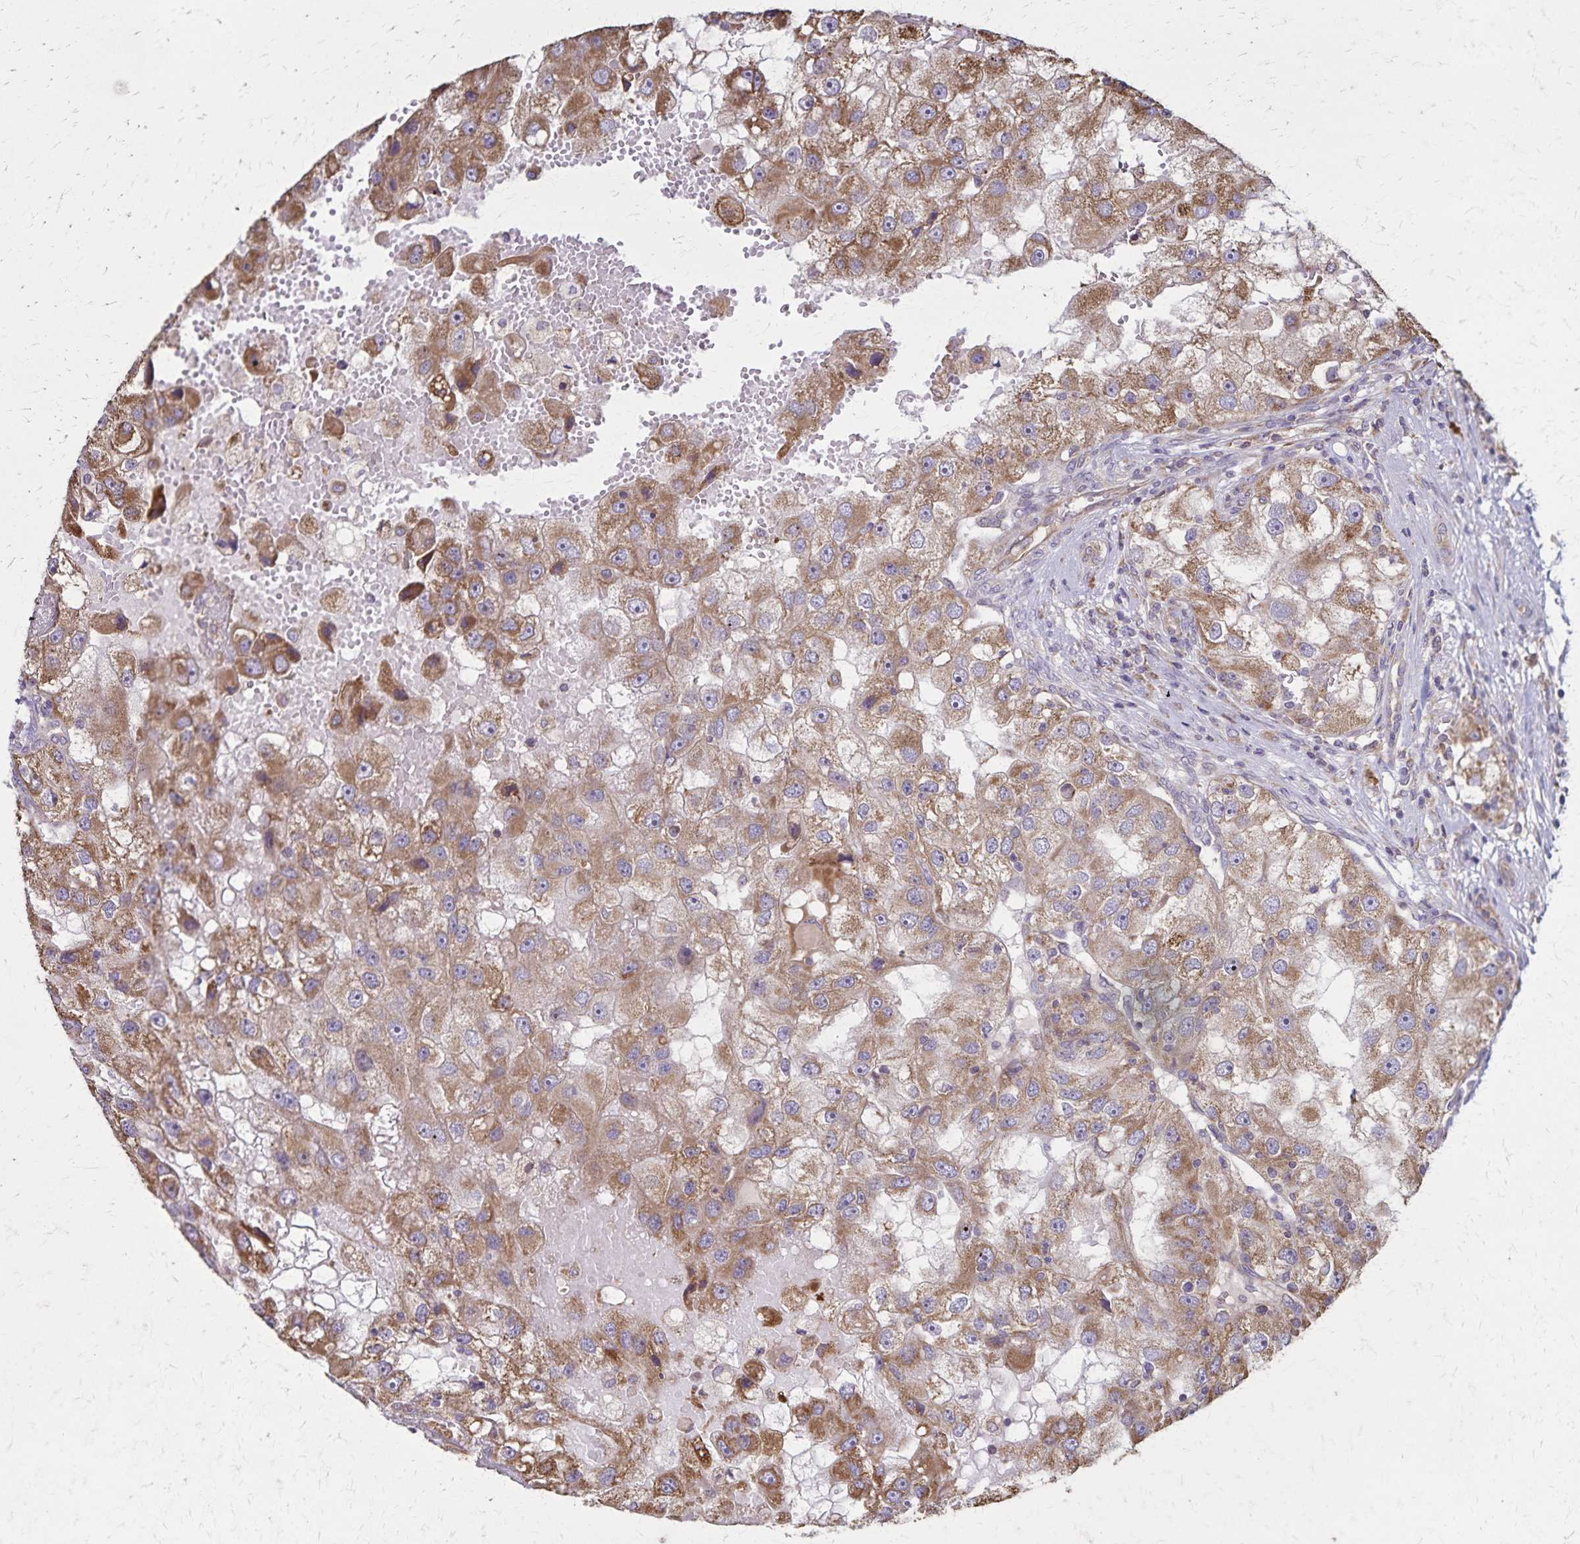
{"staining": {"intensity": "moderate", "quantity": ">75%", "location": "cytoplasmic/membranous"}, "tissue": "renal cancer", "cell_type": "Tumor cells", "image_type": "cancer", "snomed": [{"axis": "morphology", "description": "Adenocarcinoma, NOS"}, {"axis": "topography", "description": "Kidney"}], "caption": "Renal cancer (adenocarcinoma) tissue reveals moderate cytoplasmic/membranous expression in approximately >75% of tumor cells, visualized by immunohistochemistry.", "gene": "RNF10", "patient": {"sex": "male", "age": 63}}